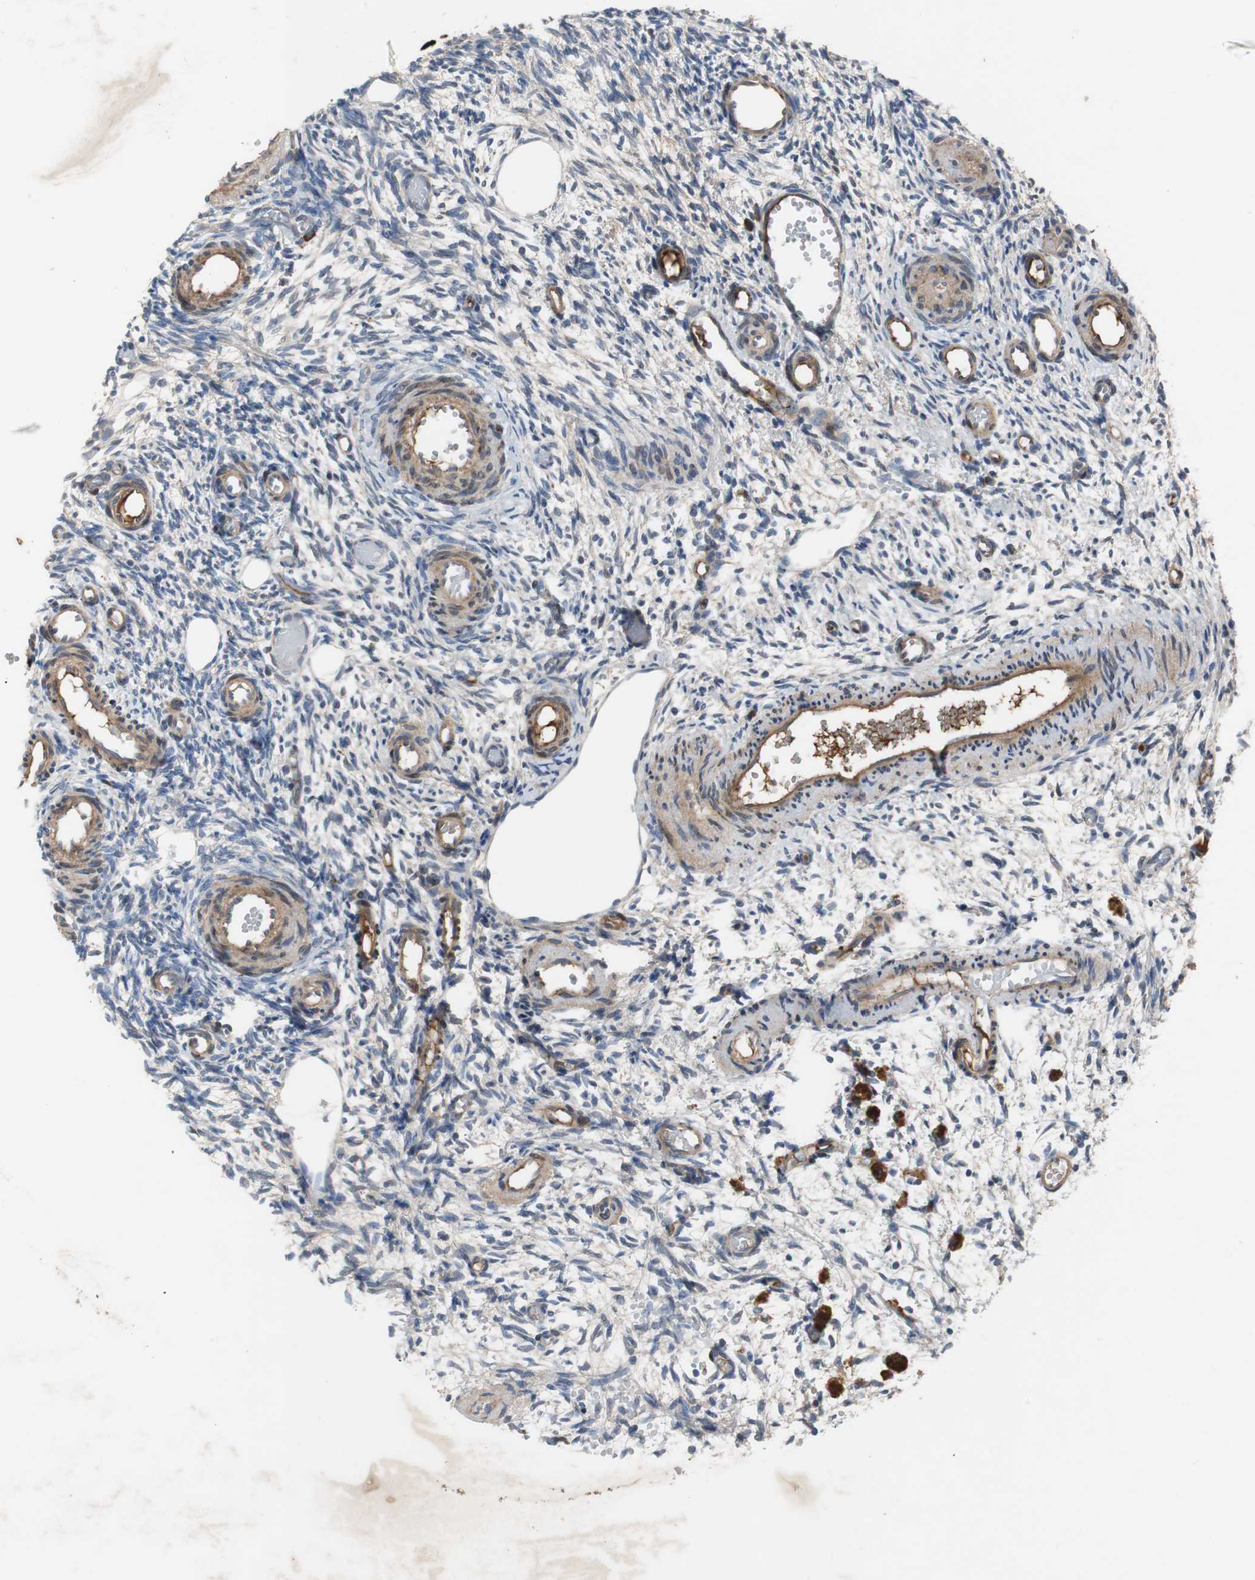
{"staining": {"intensity": "negative", "quantity": "none", "location": "none"}, "tissue": "ovary", "cell_type": "Ovarian stroma cells", "image_type": "normal", "snomed": [{"axis": "morphology", "description": "Normal tissue, NOS"}, {"axis": "topography", "description": "Ovary"}], "caption": "A high-resolution histopathology image shows immunohistochemistry (IHC) staining of unremarkable ovary, which reveals no significant staining in ovarian stroma cells.", "gene": "SORT1", "patient": {"sex": "female", "age": 35}}